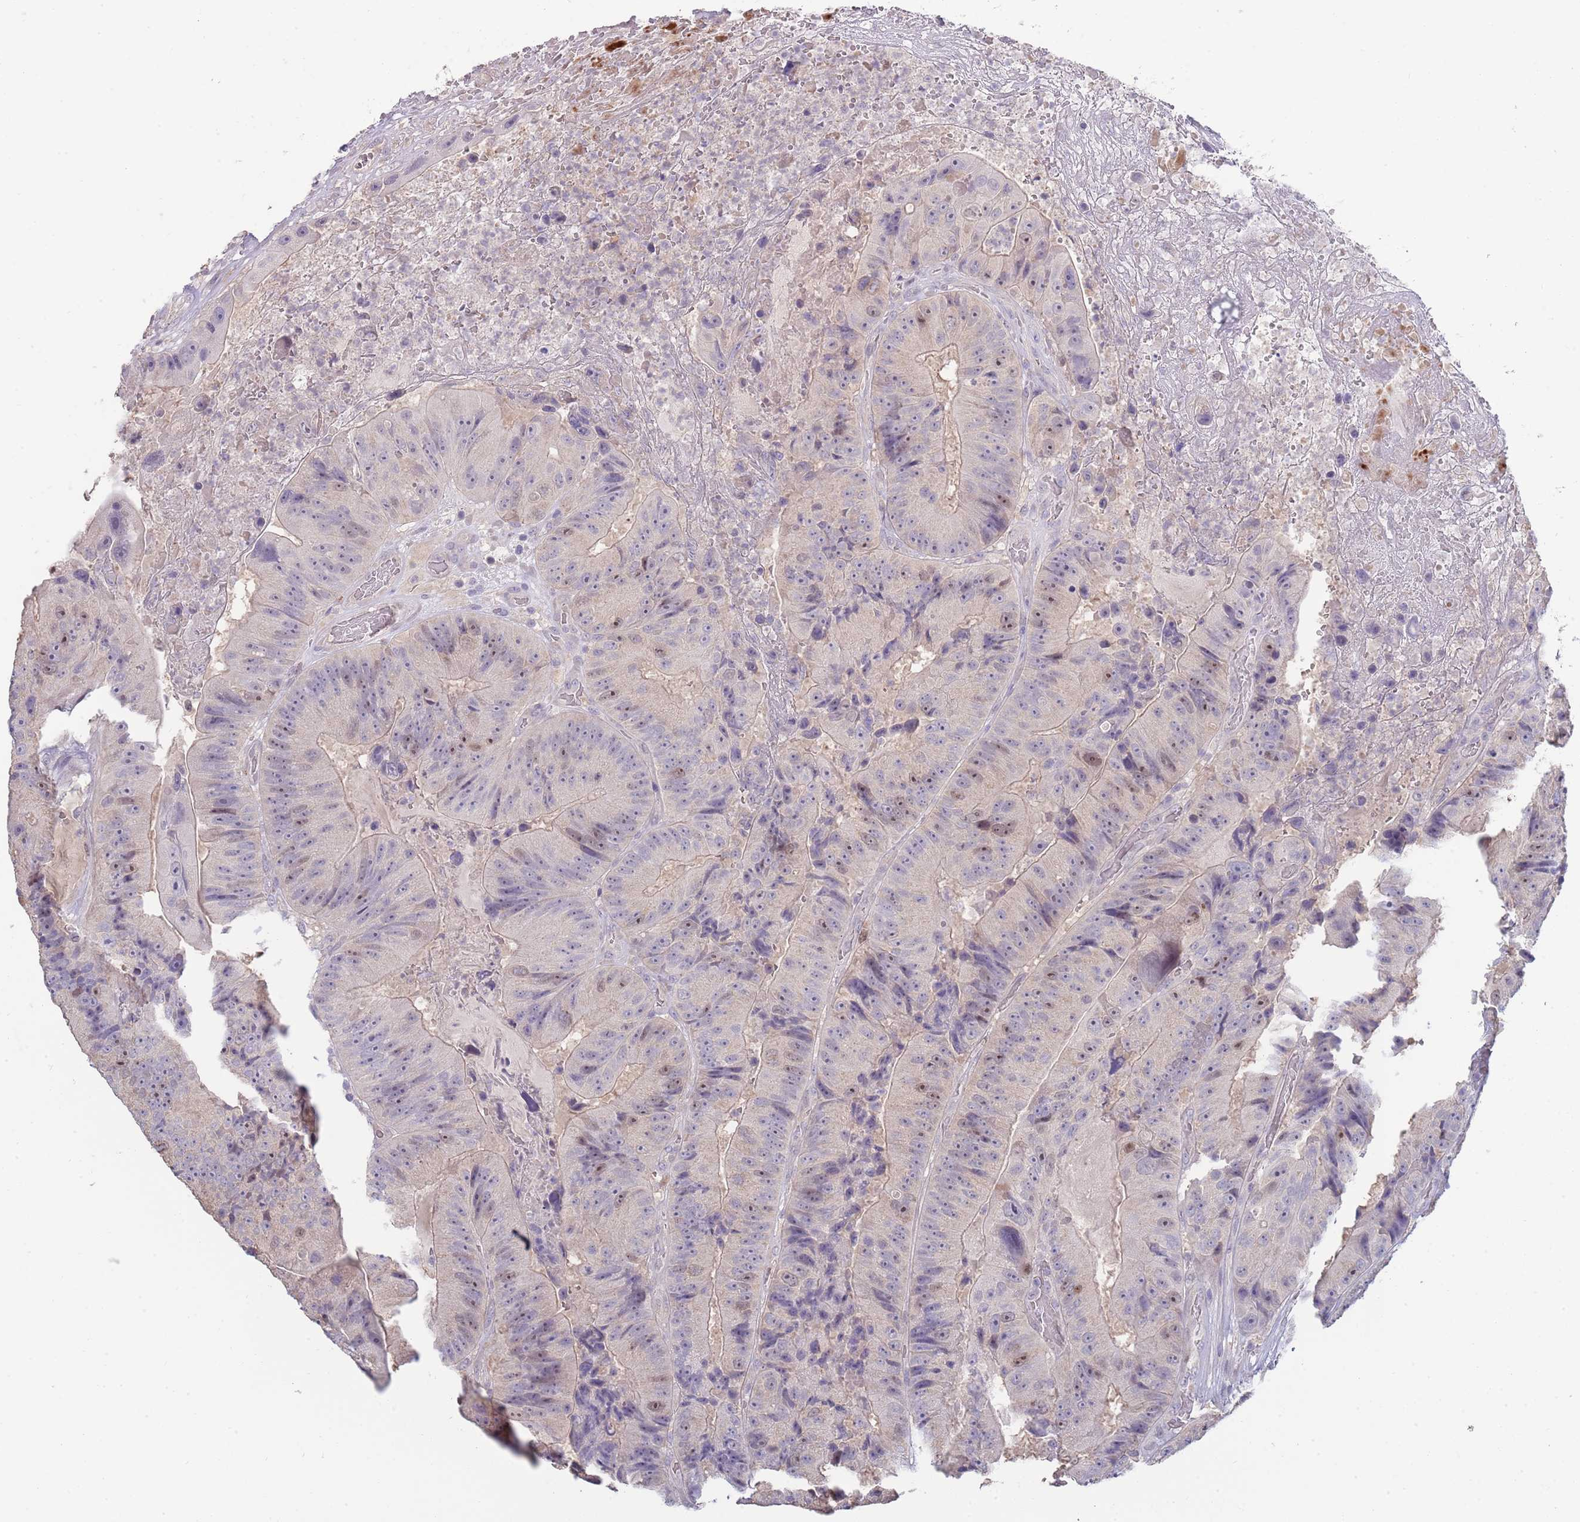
{"staining": {"intensity": "moderate", "quantity": "<25%", "location": "nuclear"}, "tissue": "colorectal cancer", "cell_type": "Tumor cells", "image_type": "cancer", "snomed": [{"axis": "morphology", "description": "Adenocarcinoma, NOS"}, {"axis": "topography", "description": "Colon"}], "caption": "A histopathology image showing moderate nuclear staining in approximately <25% of tumor cells in adenocarcinoma (colorectal), as visualized by brown immunohistochemical staining.", "gene": "PIMREG", "patient": {"sex": "female", "age": 86}}